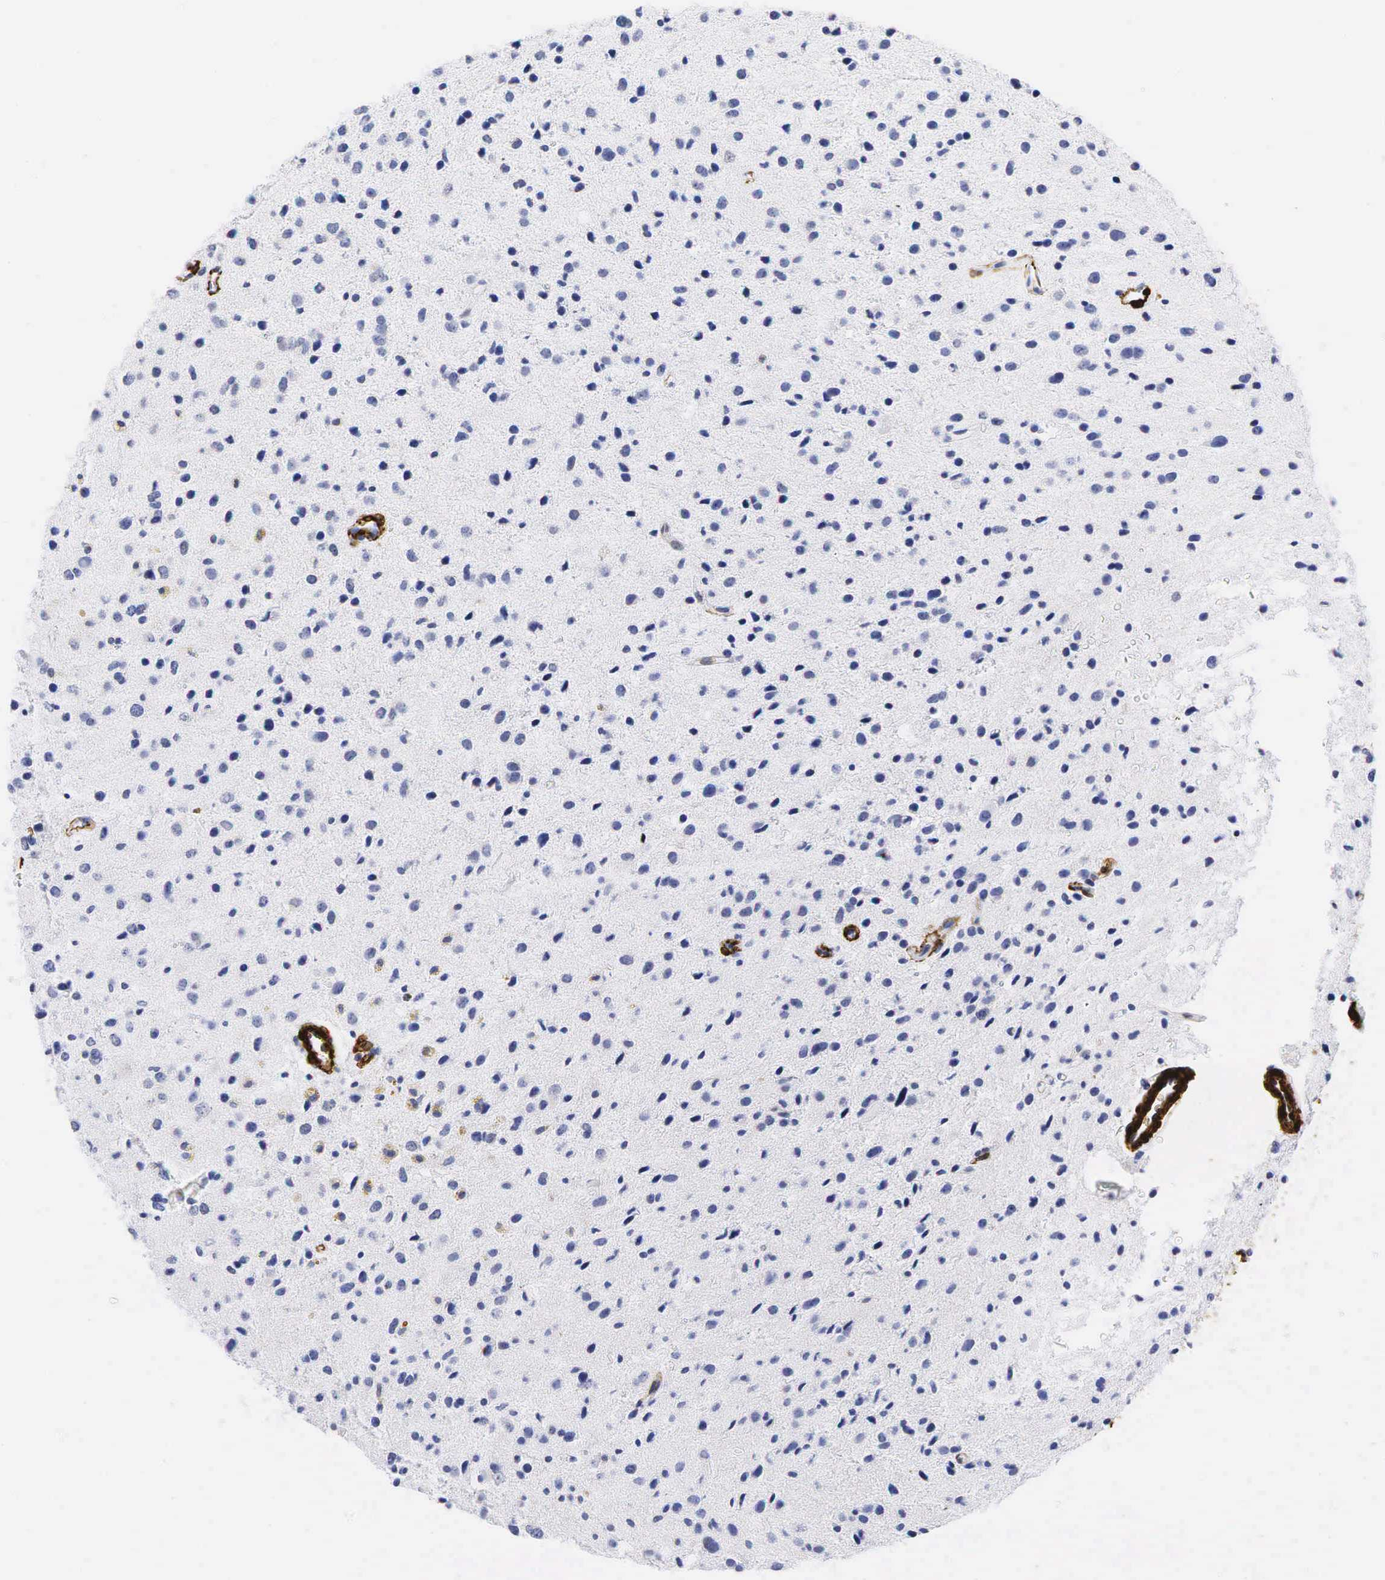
{"staining": {"intensity": "negative", "quantity": "none", "location": "none"}, "tissue": "glioma", "cell_type": "Tumor cells", "image_type": "cancer", "snomed": [{"axis": "morphology", "description": "Glioma, malignant, Low grade"}, {"axis": "topography", "description": "Brain"}], "caption": "This is a micrograph of immunohistochemistry (IHC) staining of glioma, which shows no staining in tumor cells.", "gene": "ACTA2", "patient": {"sex": "female", "age": 46}}